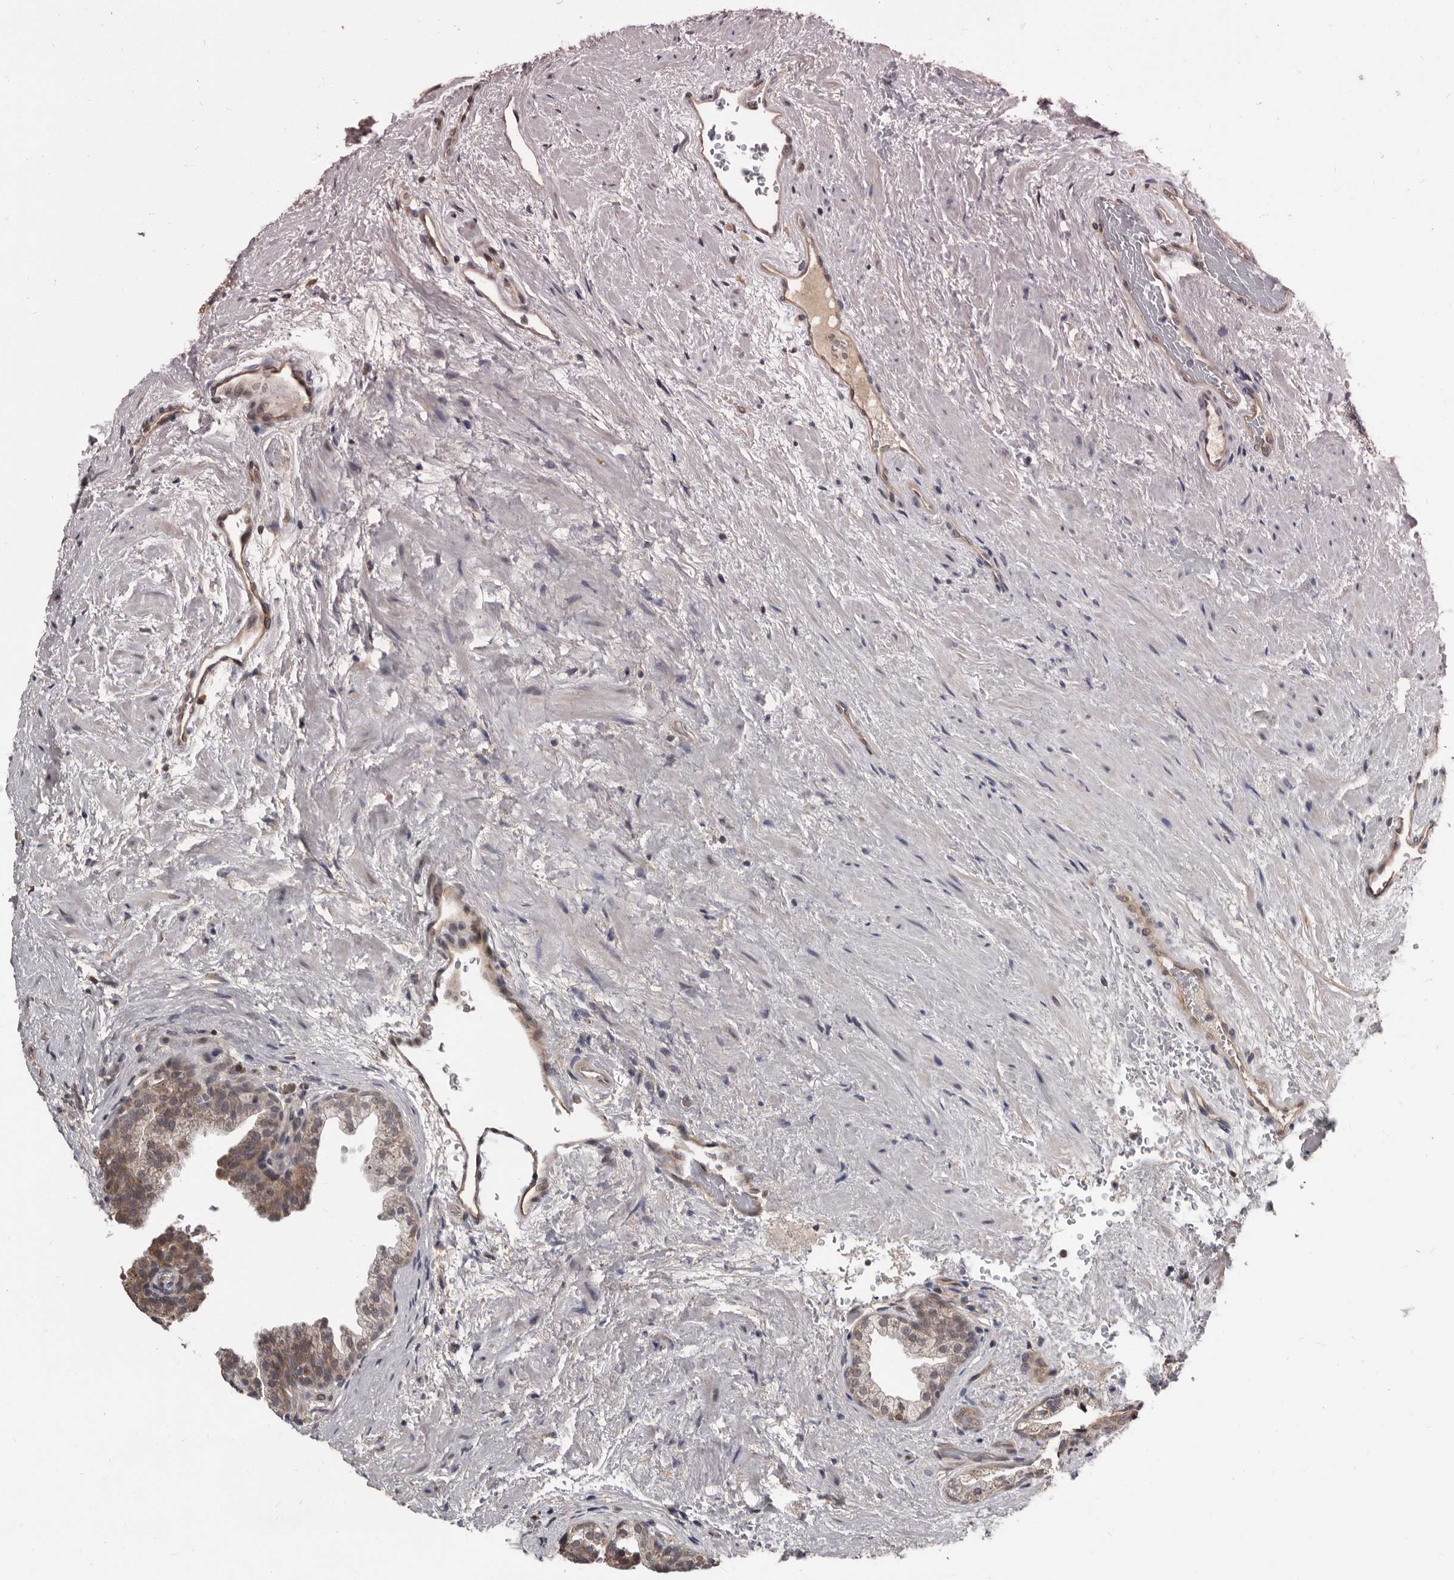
{"staining": {"intensity": "weak", "quantity": "<25%", "location": "cytoplasmic/membranous"}, "tissue": "prostate", "cell_type": "Glandular cells", "image_type": "normal", "snomed": [{"axis": "morphology", "description": "Normal tissue, NOS"}, {"axis": "topography", "description": "Prostate"}], "caption": "Protein analysis of benign prostate reveals no significant positivity in glandular cells.", "gene": "AHR", "patient": {"sex": "male", "age": 48}}